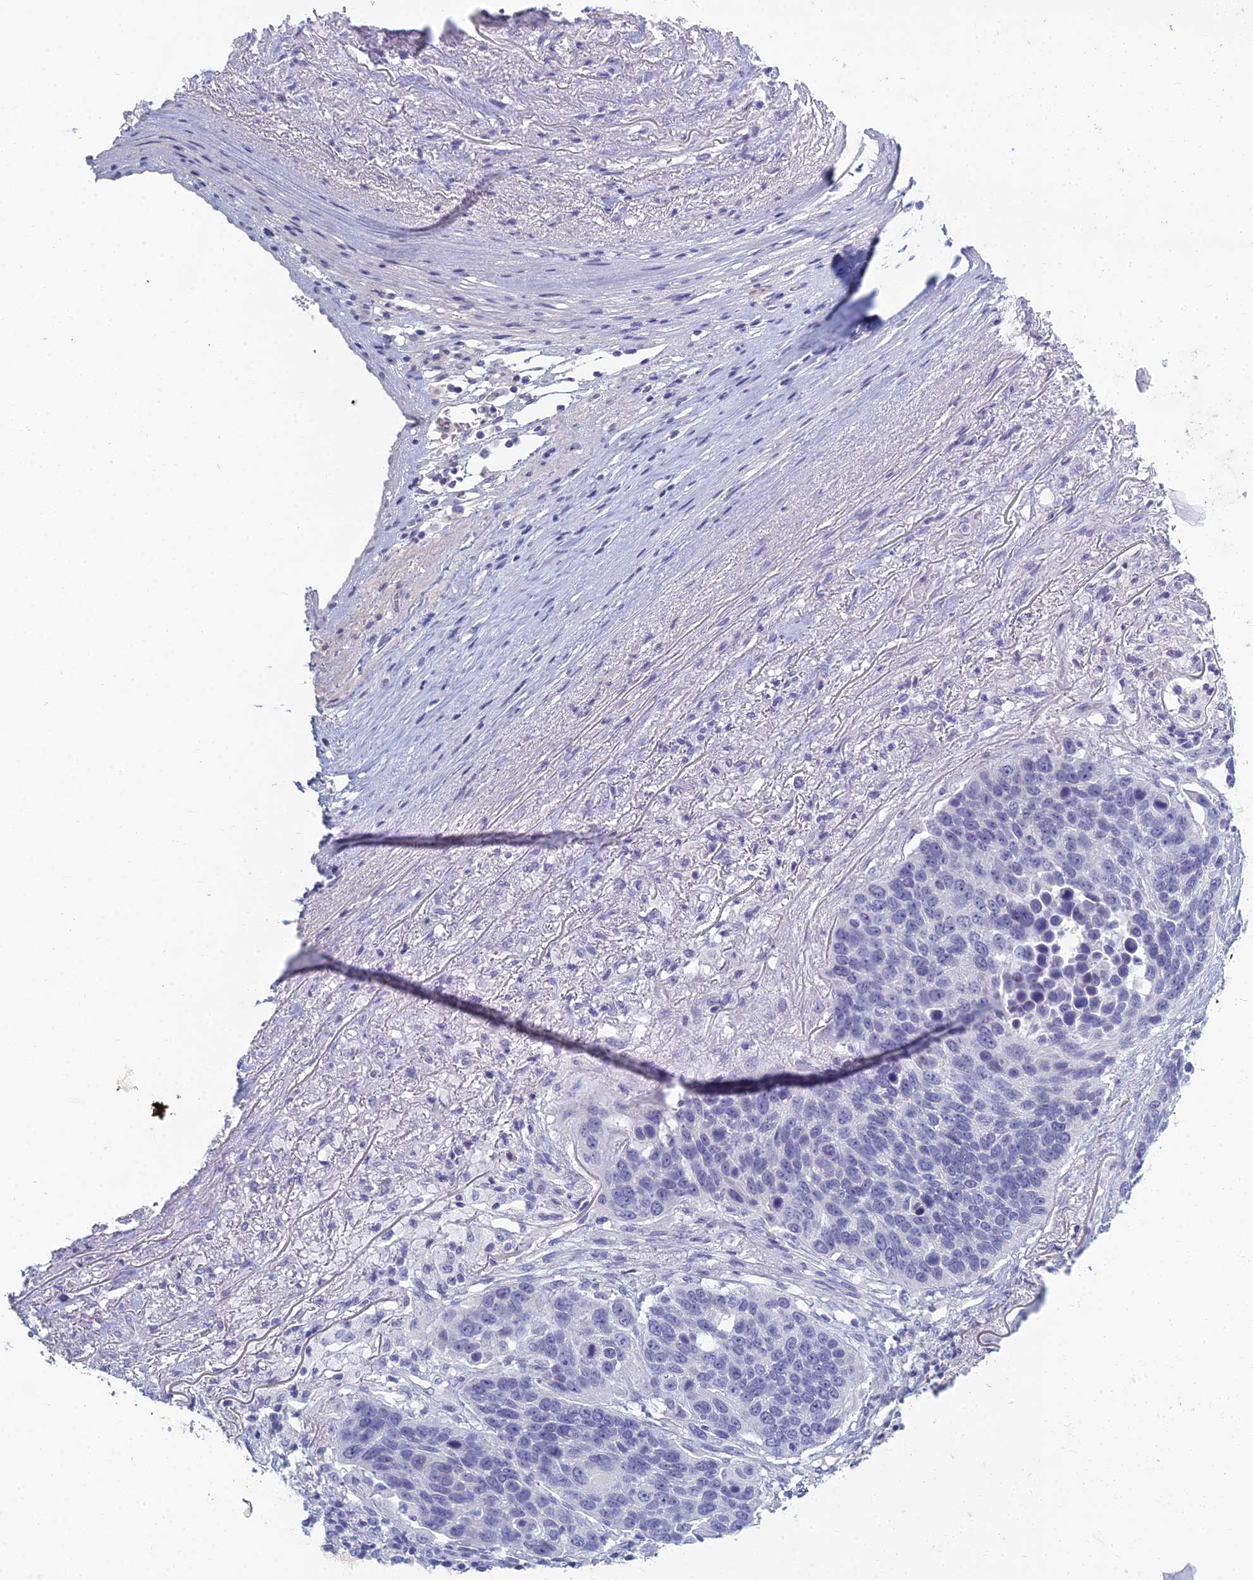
{"staining": {"intensity": "negative", "quantity": "none", "location": "none"}, "tissue": "lung cancer", "cell_type": "Tumor cells", "image_type": "cancer", "snomed": [{"axis": "morphology", "description": "Normal tissue, NOS"}, {"axis": "morphology", "description": "Squamous cell carcinoma, NOS"}, {"axis": "topography", "description": "Lymph node"}, {"axis": "topography", "description": "Lung"}], "caption": "Immunohistochemistry (IHC) image of human squamous cell carcinoma (lung) stained for a protein (brown), which shows no positivity in tumor cells. Nuclei are stained in blue.", "gene": "MUC13", "patient": {"sex": "male", "age": 66}}